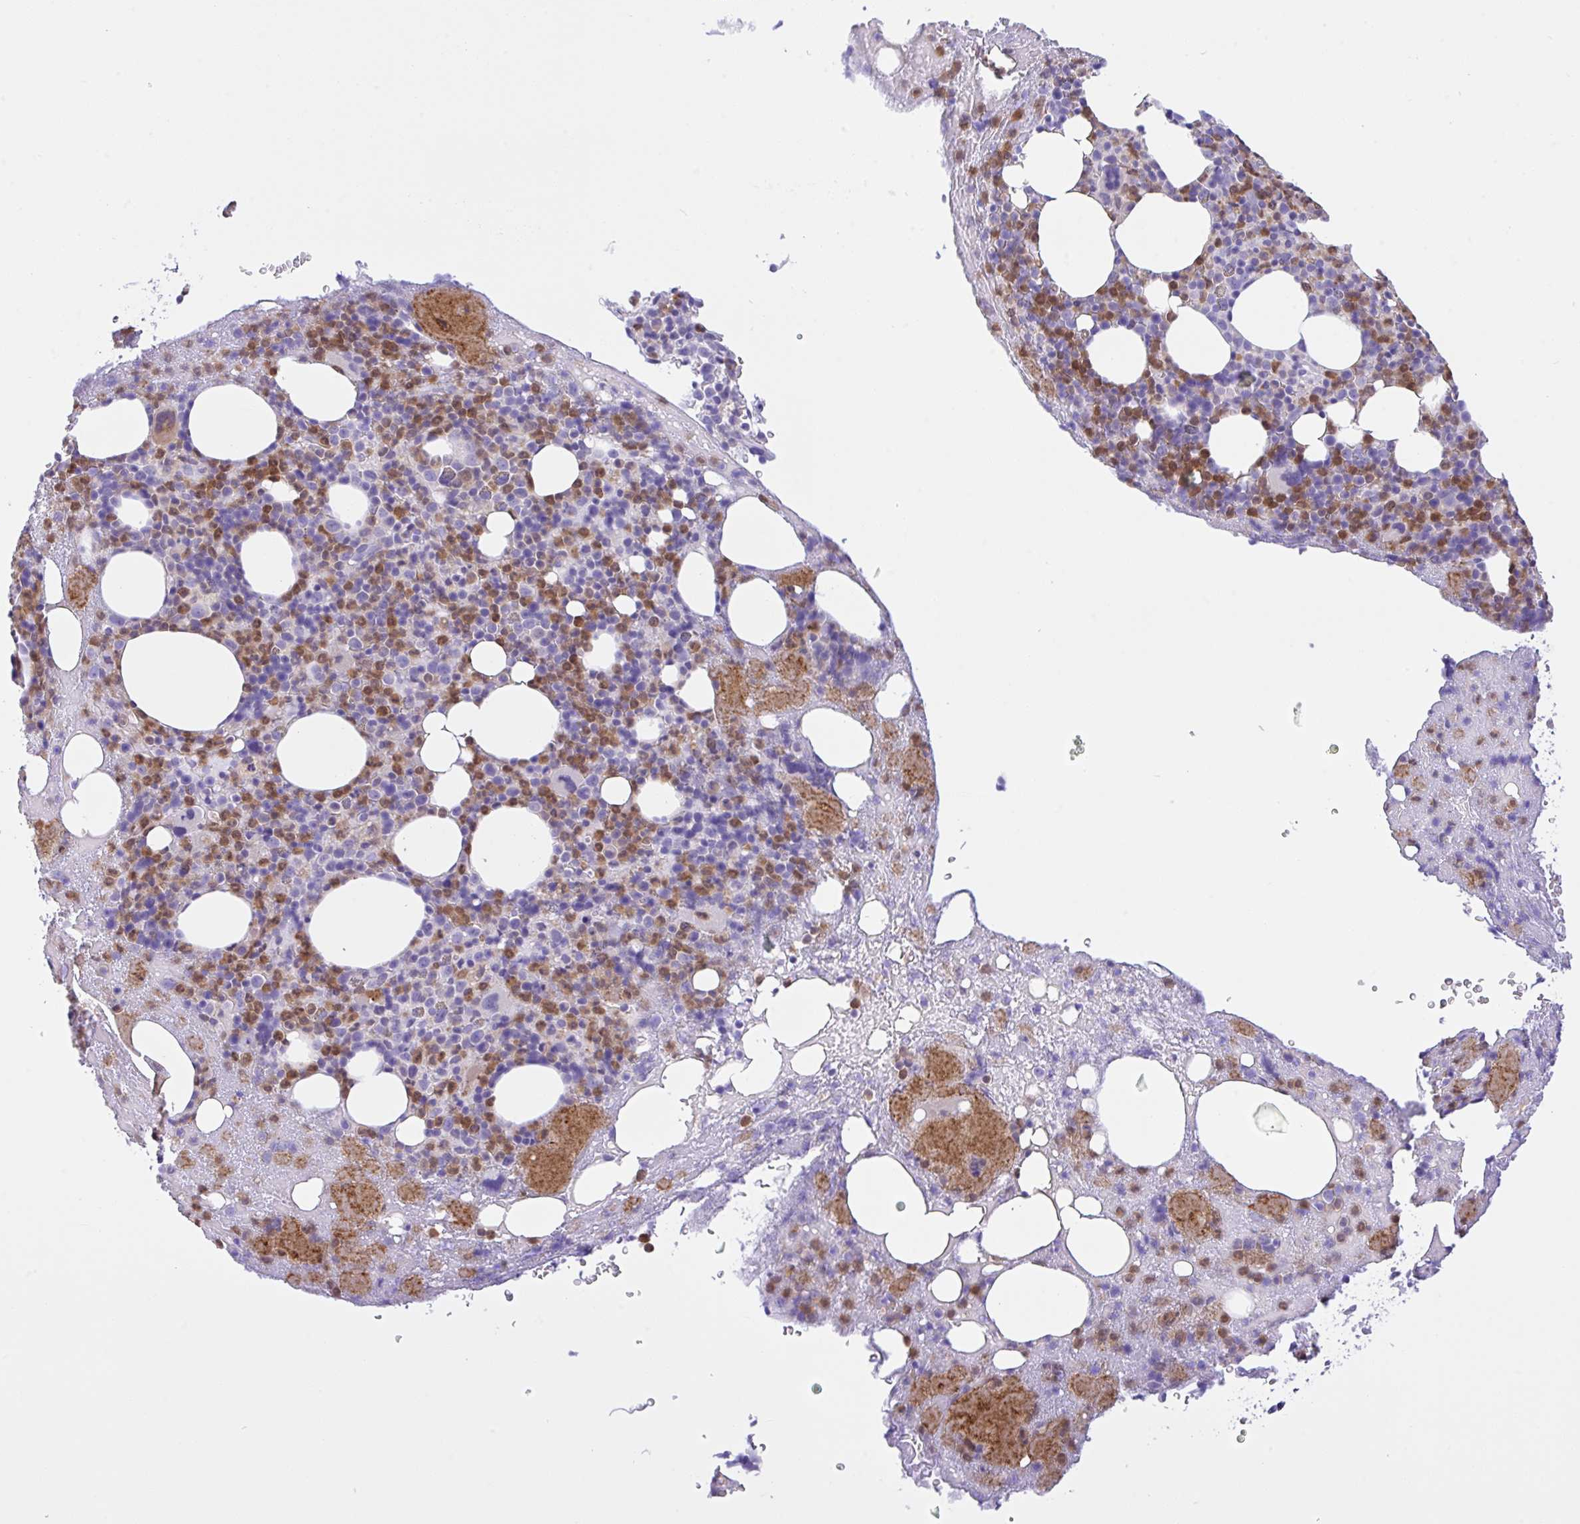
{"staining": {"intensity": "moderate", "quantity": "25%-75%", "location": "cytoplasmic/membranous"}, "tissue": "bone marrow", "cell_type": "Hematopoietic cells", "image_type": "normal", "snomed": [{"axis": "morphology", "description": "Normal tissue, NOS"}, {"axis": "topography", "description": "Bone marrow"}], "caption": "The immunohistochemical stain shows moderate cytoplasmic/membranous expression in hematopoietic cells of normal bone marrow. (DAB (3,3'-diaminobenzidine) IHC with brightfield microscopy, high magnification).", "gene": "NCF1", "patient": {"sex": "female", "age": 59}}